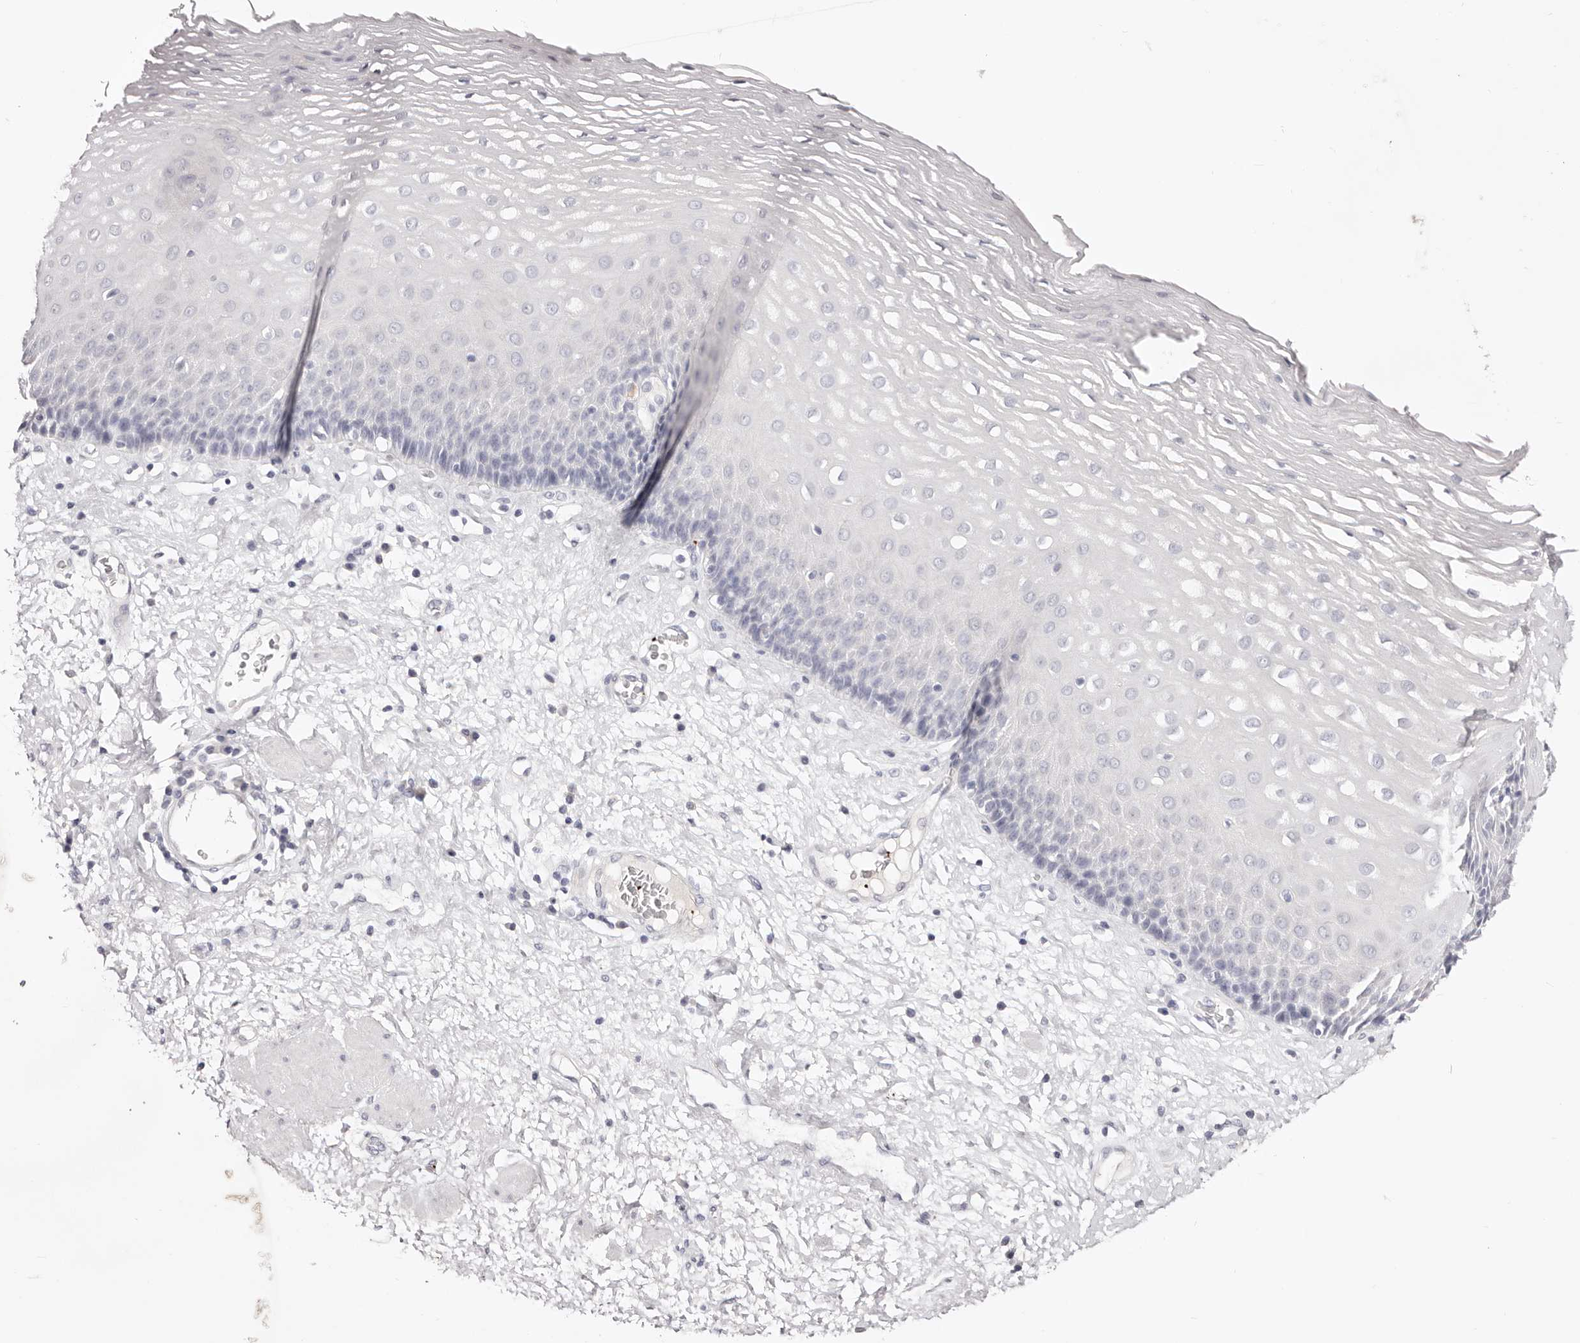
{"staining": {"intensity": "negative", "quantity": "none", "location": "none"}, "tissue": "esophagus", "cell_type": "Squamous epithelial cells", "image_type": "normal", "snomed": [{"axis": "morphology", "description": "Normal tissue, NOS"}, {"axis": "morphology", "description": "Adenocarcinoma, NOS"}, {"axis": "topography", "description": "Esophagus"}], "caption": "DAB (3,3'-diaminobenzidine) immunohistochemical staining of normal esophagus exhibits no significant expression in squamous epithelial cells. (DAB immunohistochemistry visualized using brightfield microscopy, high magnification).", "gene": "PF4", "patient": {"sex": "male", "age": 62}}